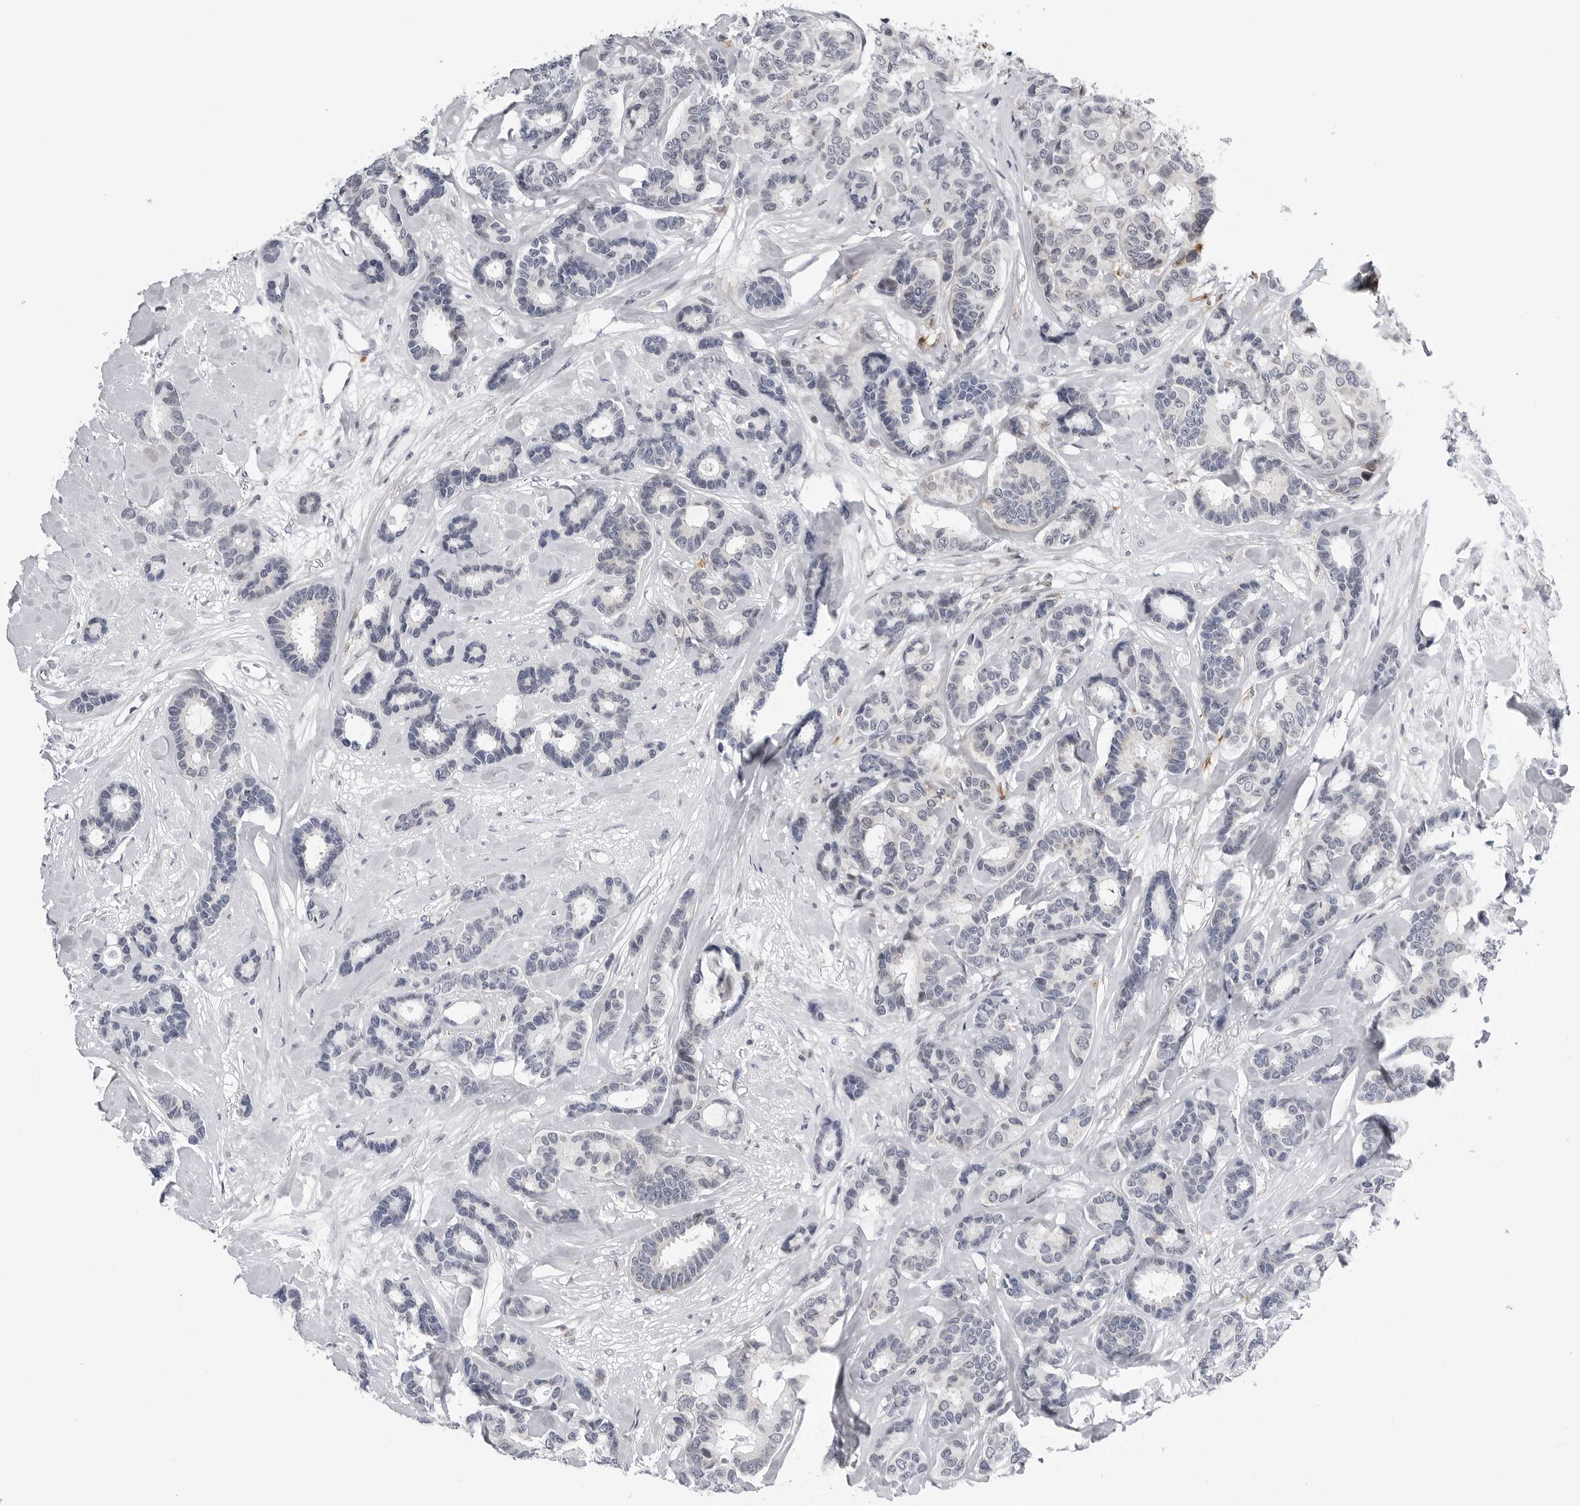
{"staining": {"intensity": "negative", "quantity": "none", "location": "none"}, "tissue": "breast cancer", "cell_type": "Tumor cells", "image_type": "cancer", "snomed": [{"axis": "morphology", "description": "Duct carcinoma"}, {"axis": "topography", "description": "Breast"}], "caption": "The micrograph shows no staining of tumor cells in breast cancer (invasive ductal carcinoma).", "gene": "CDK20", "patient": {"sex": "female", "age": 87}}